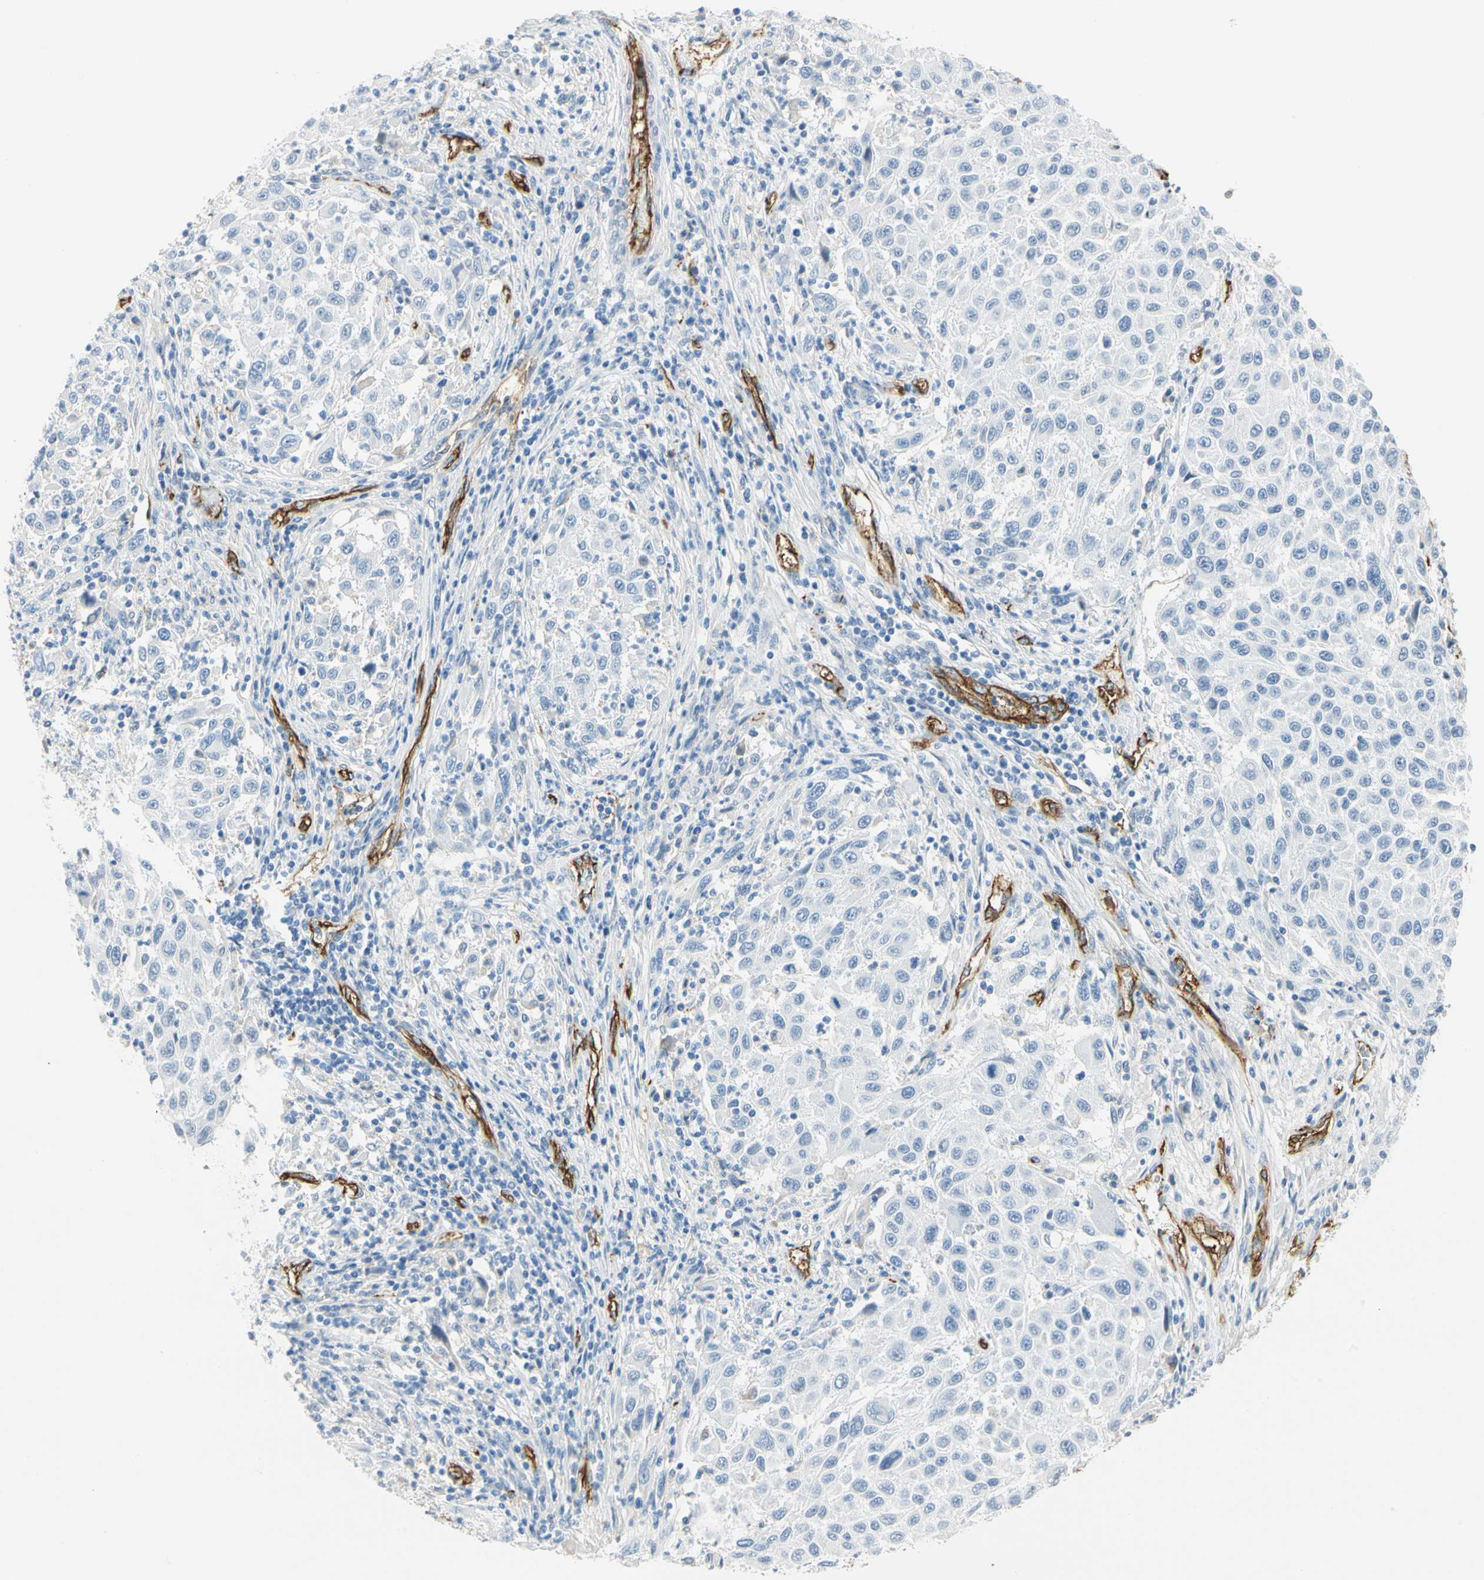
{"staining": {"intensity": "weak", "quantity": "<25%", "location": "cytoplasmic/membranous"}, "tissue": "melanoma", "cell_type": "Tumor cells", "image_type": "cancer", "snomed": [{"axis": "morphology", "description": "Malignant melanoma, Metastatic site"}, {"axis": "topography", "description": "Lymph node"}], "caption": "Protein analysis of malignant melanoma (metastatic site) demonstrates no significant staining in tumor cells.", "gene": "VPS9D1", "patient": {"sex": "male", "age": 61}}